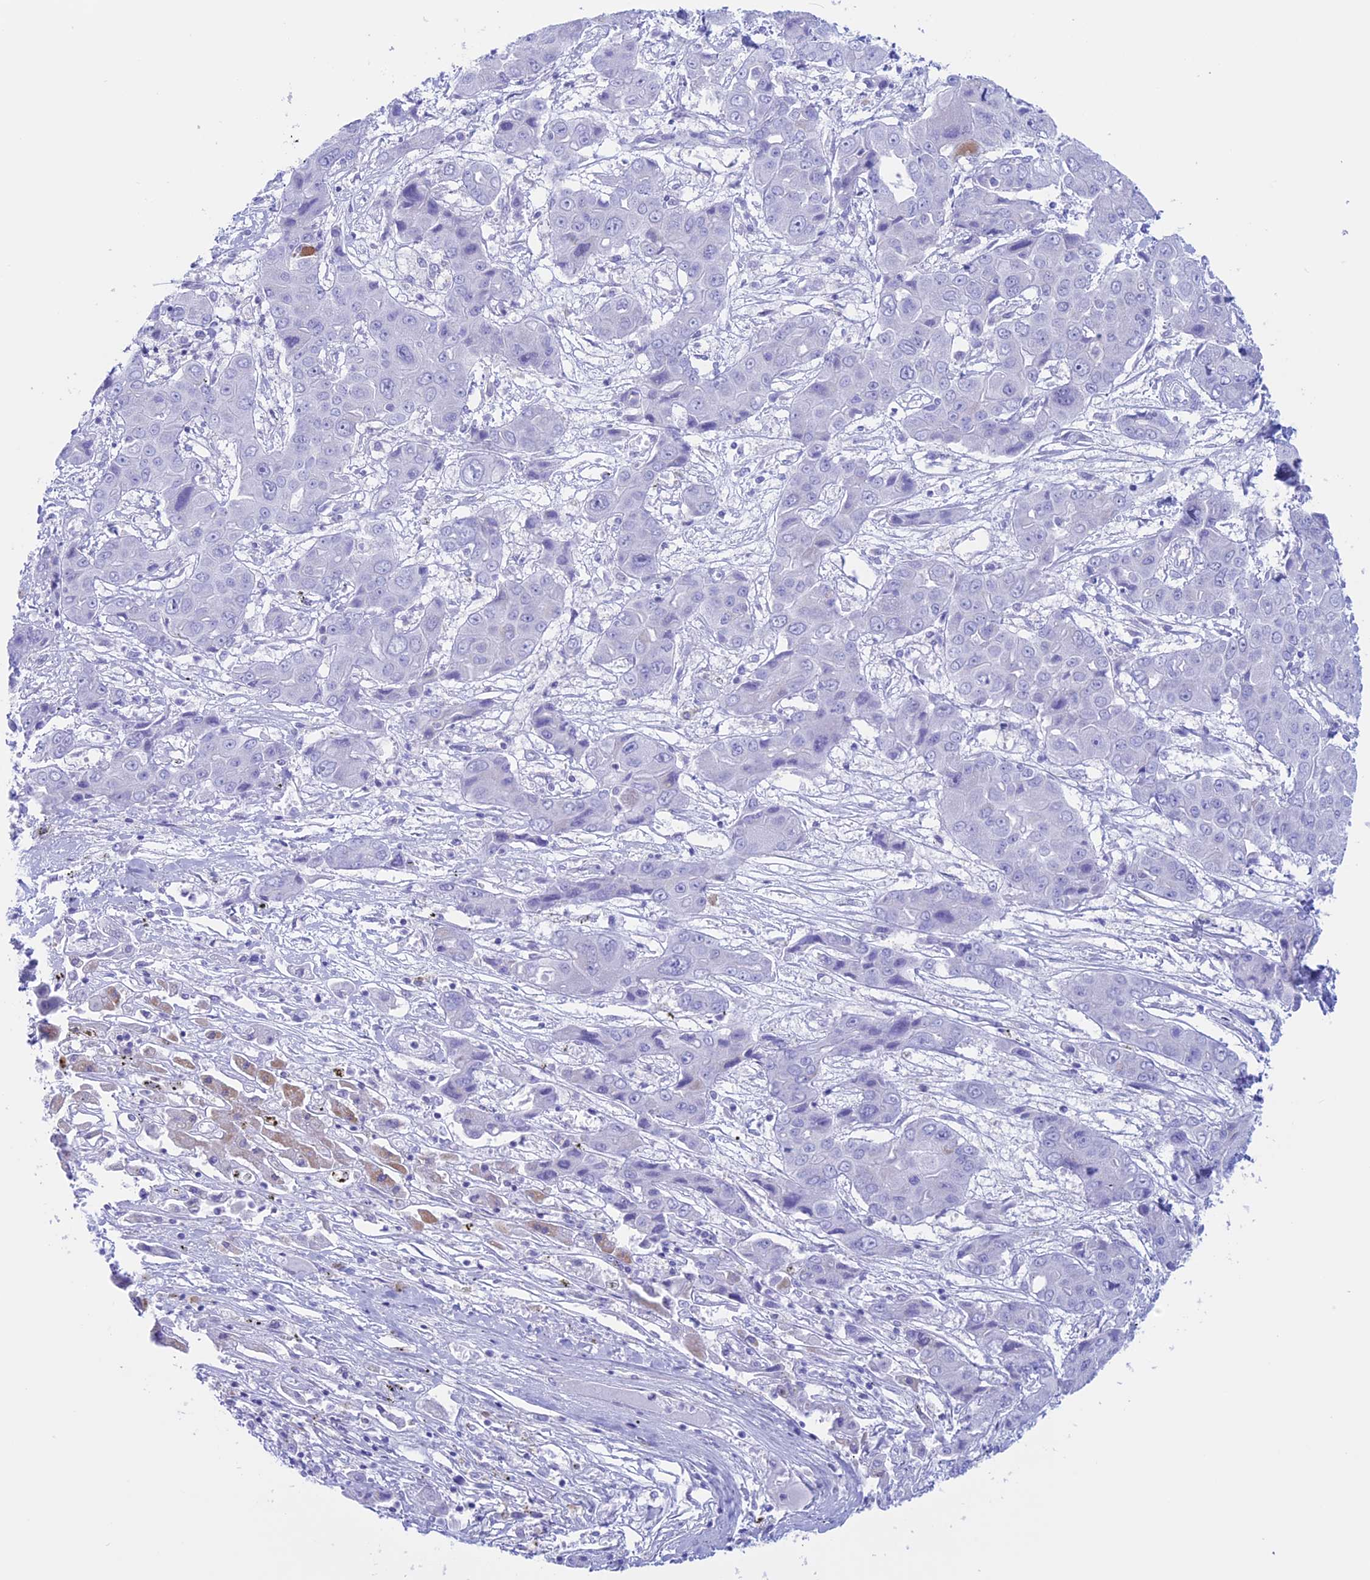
{"staining": {"intensity": "negative", "quantity": "none", "location": "none"}, "tissue": "liver cancer", "cell_type": "Tumor cells", "image_type": "cancer", "snomed": [{"axis": "morphology", "description": "Cholangiocarcinoma"}, {"axis": "topography", "description": "Liver"}], "caption": "A photomicrograph of human liver cancer is negative for staining in tumor cells.", "gene": "RP1", "patient": {"sex": "male", "age": 67}}